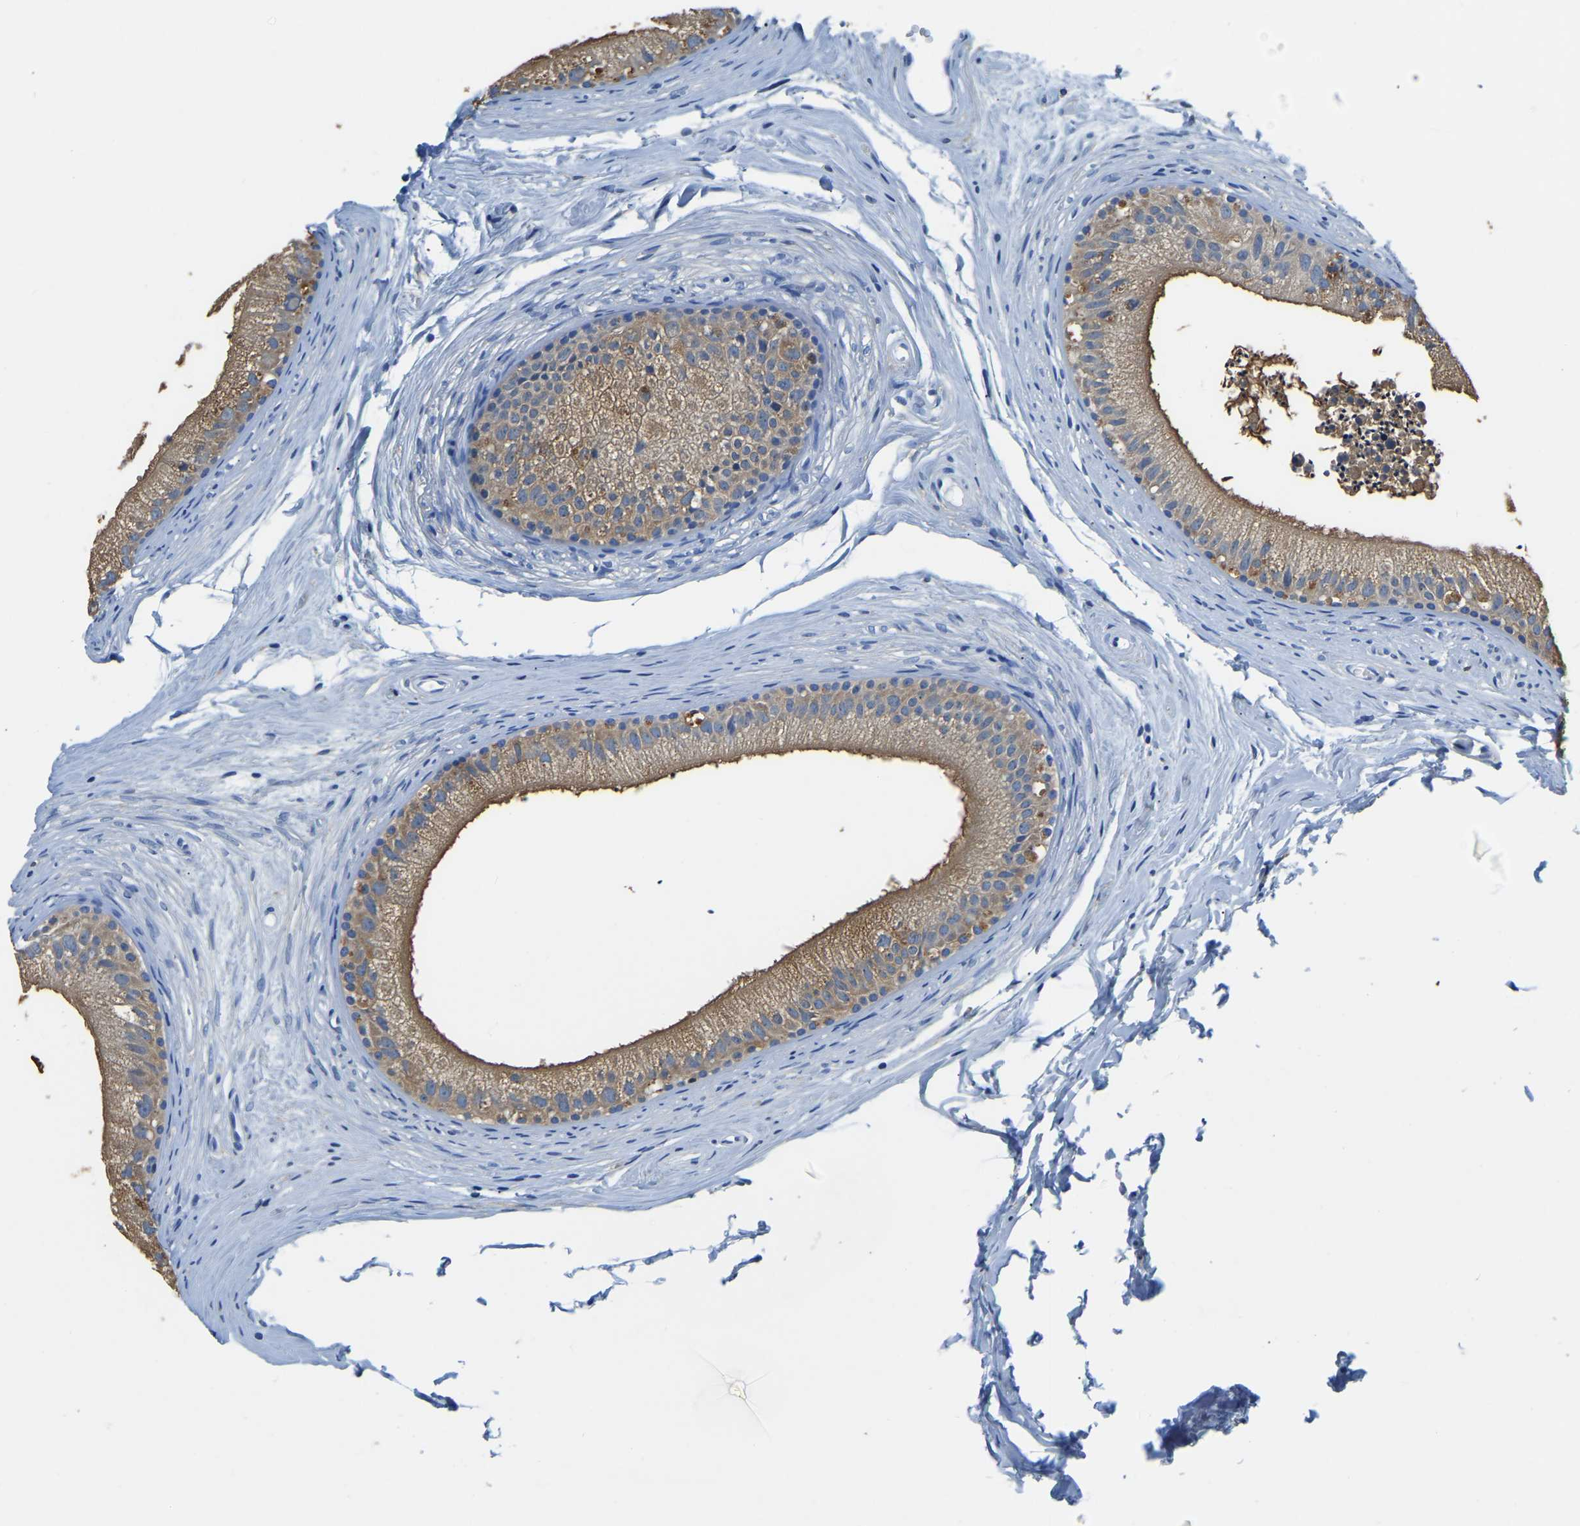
{"staining": {"intensity": "moderate", "quantity": ">75%", "location": "cytoplasmic/membranous,nuclear"}, "tissue": "epididymis", "cell_type": "Glandular cells", "image_type": "normal", "snomed": [{"axis": "morphology", "description": "Normal tissue, NOS"}, {"axis": "topography", "description": "Epididymis"}], "caption": "About >75% of glandular cells in benign human epididymis demonstrate moderate cytoplasmic/membranous,nuclear protein positivity as visualized by brown immunohistochemical staining.", "gene": "ZDHHC13", "patient": {"sex": "male", "age": 56}}